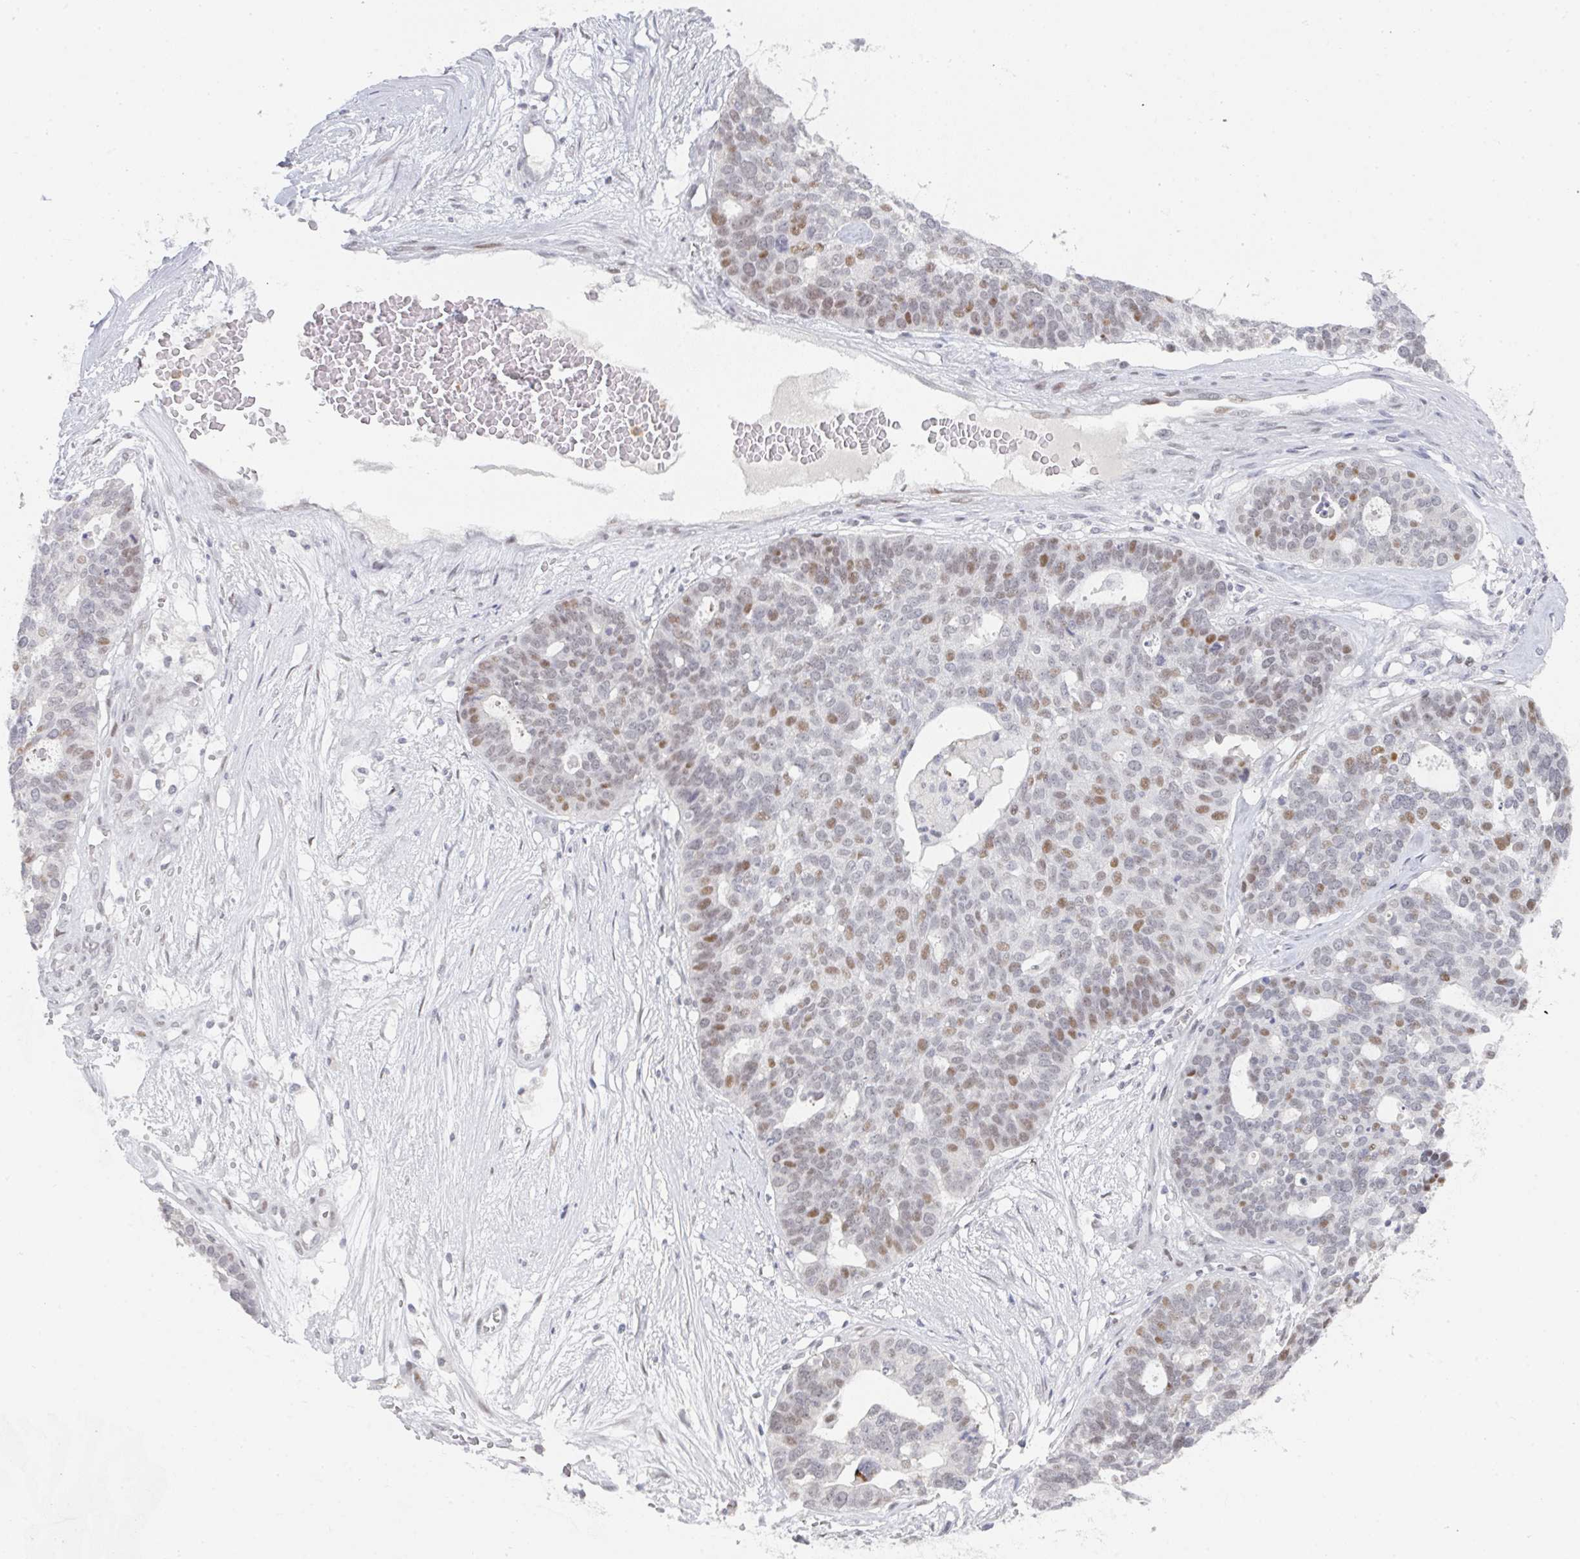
{"staining": {"intensity": "moderate", "quantity": "<25%", "location": "nuclear"}, "tissue": "ovarian cancer", "cell_type": "Tumor cells", "image_type": "cancer", "snomed": [{"axis": "morphology", "description": "Cystadenocarcinoma, serous, NOS"}, {"axis": "topography", "description": "Ovary"}], "caption": "Moderate nuclear protein expression is appreciated in about <25% of tumor cells in ovarian cancer.", "gene": "LIN54", "patient": {"sex": "female", "age": 59}}